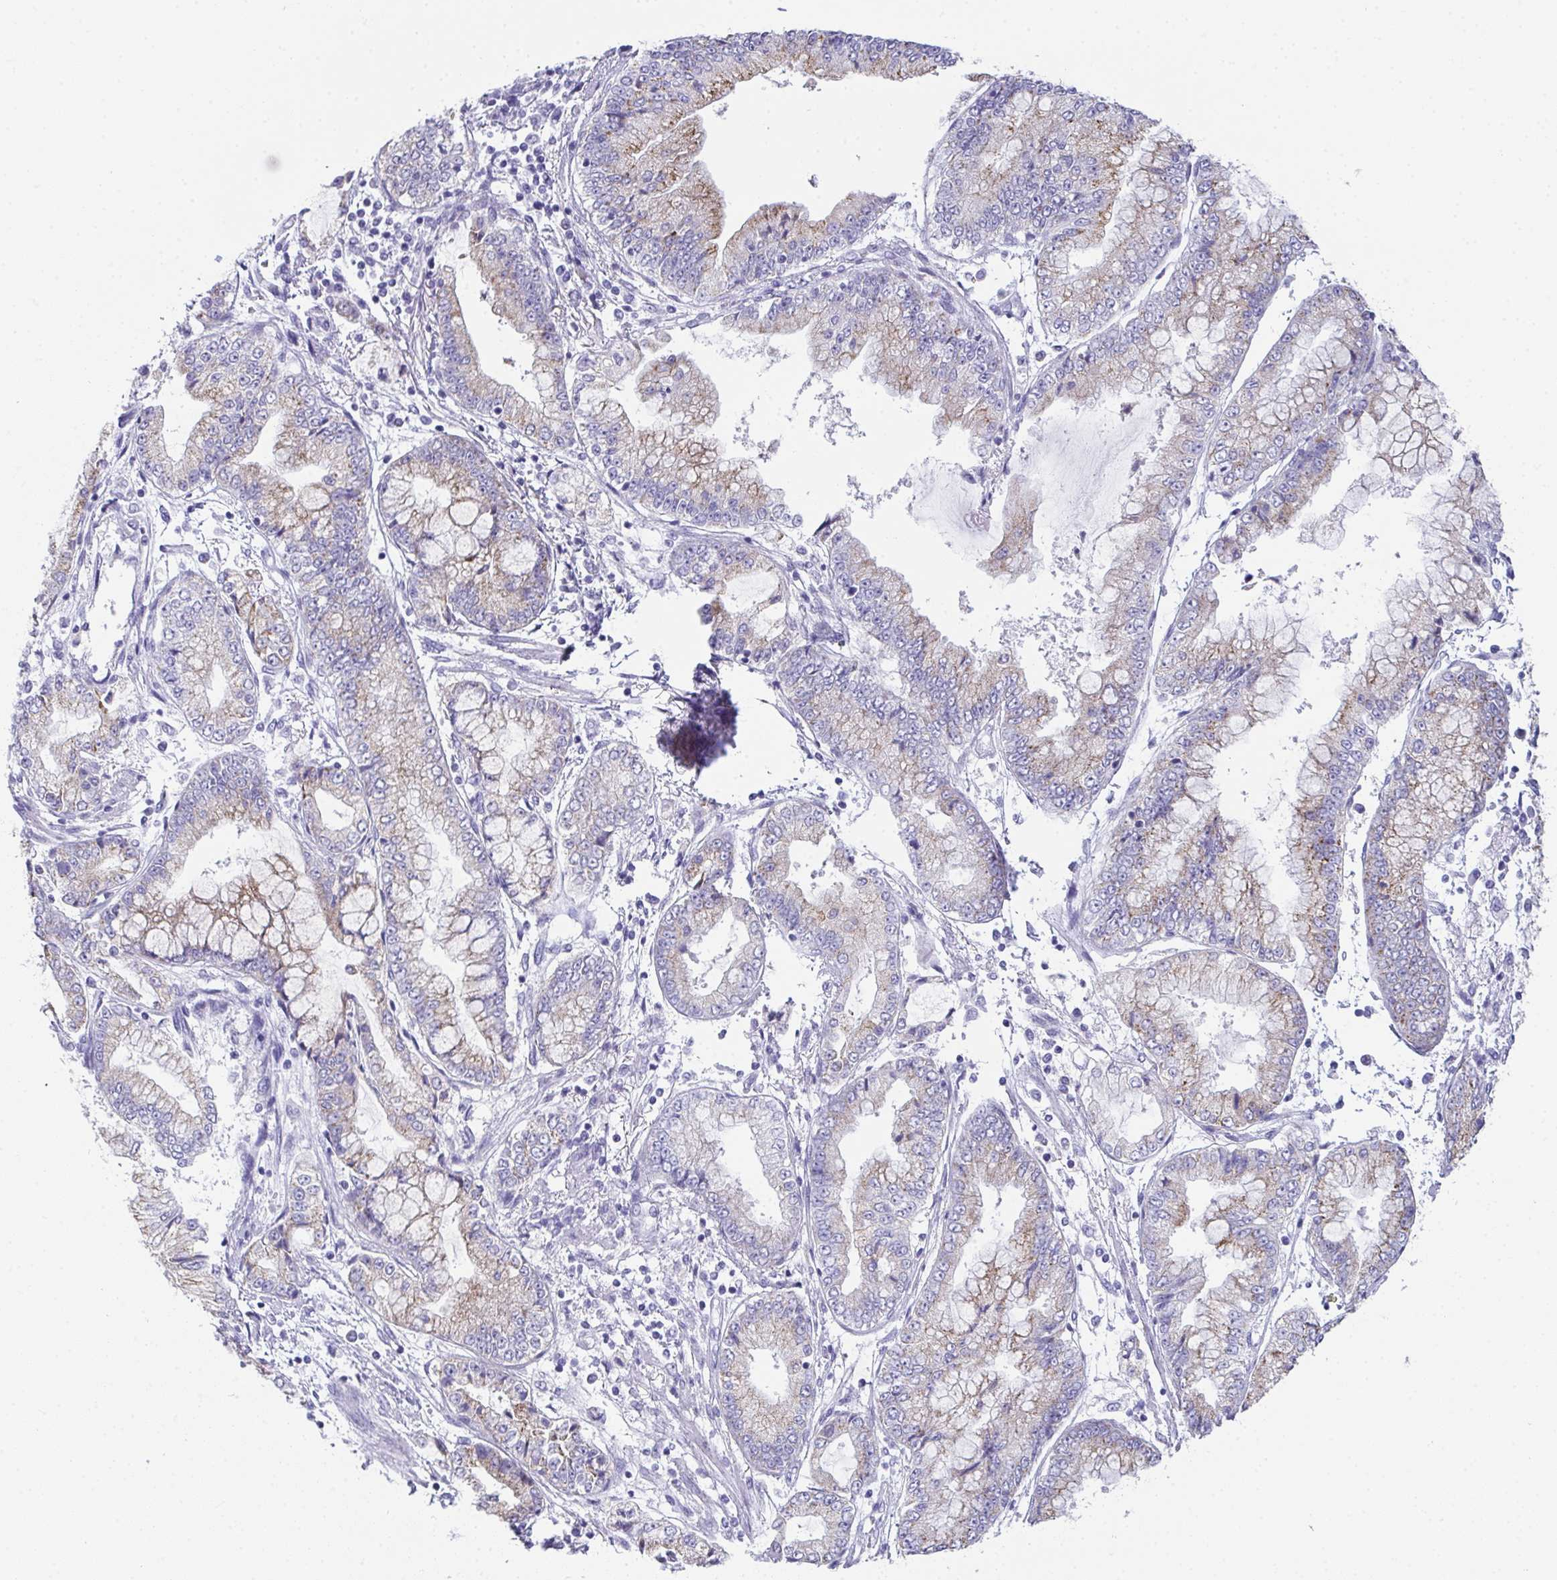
{"staining": {"intensity": "weak", "quantity": "25%-75%", "location": "cytoplasmic/membranous"}, "tissue": "stomach cancer", "cell_type": "Tumor cells", "image_type": "cancer", "snomed": [{"axis": "morphology", "description": "Adenocarcinoma, NOS"}, {"axis": "topography", "description": "Stomach, upper"}], "caption": "Human stomach cancer (adenocarcinoma) stained with a protein marker reveals weak staining in tumor cells.", "gene": "TEX19", "patient": {"sex": "female", "age": 74}}